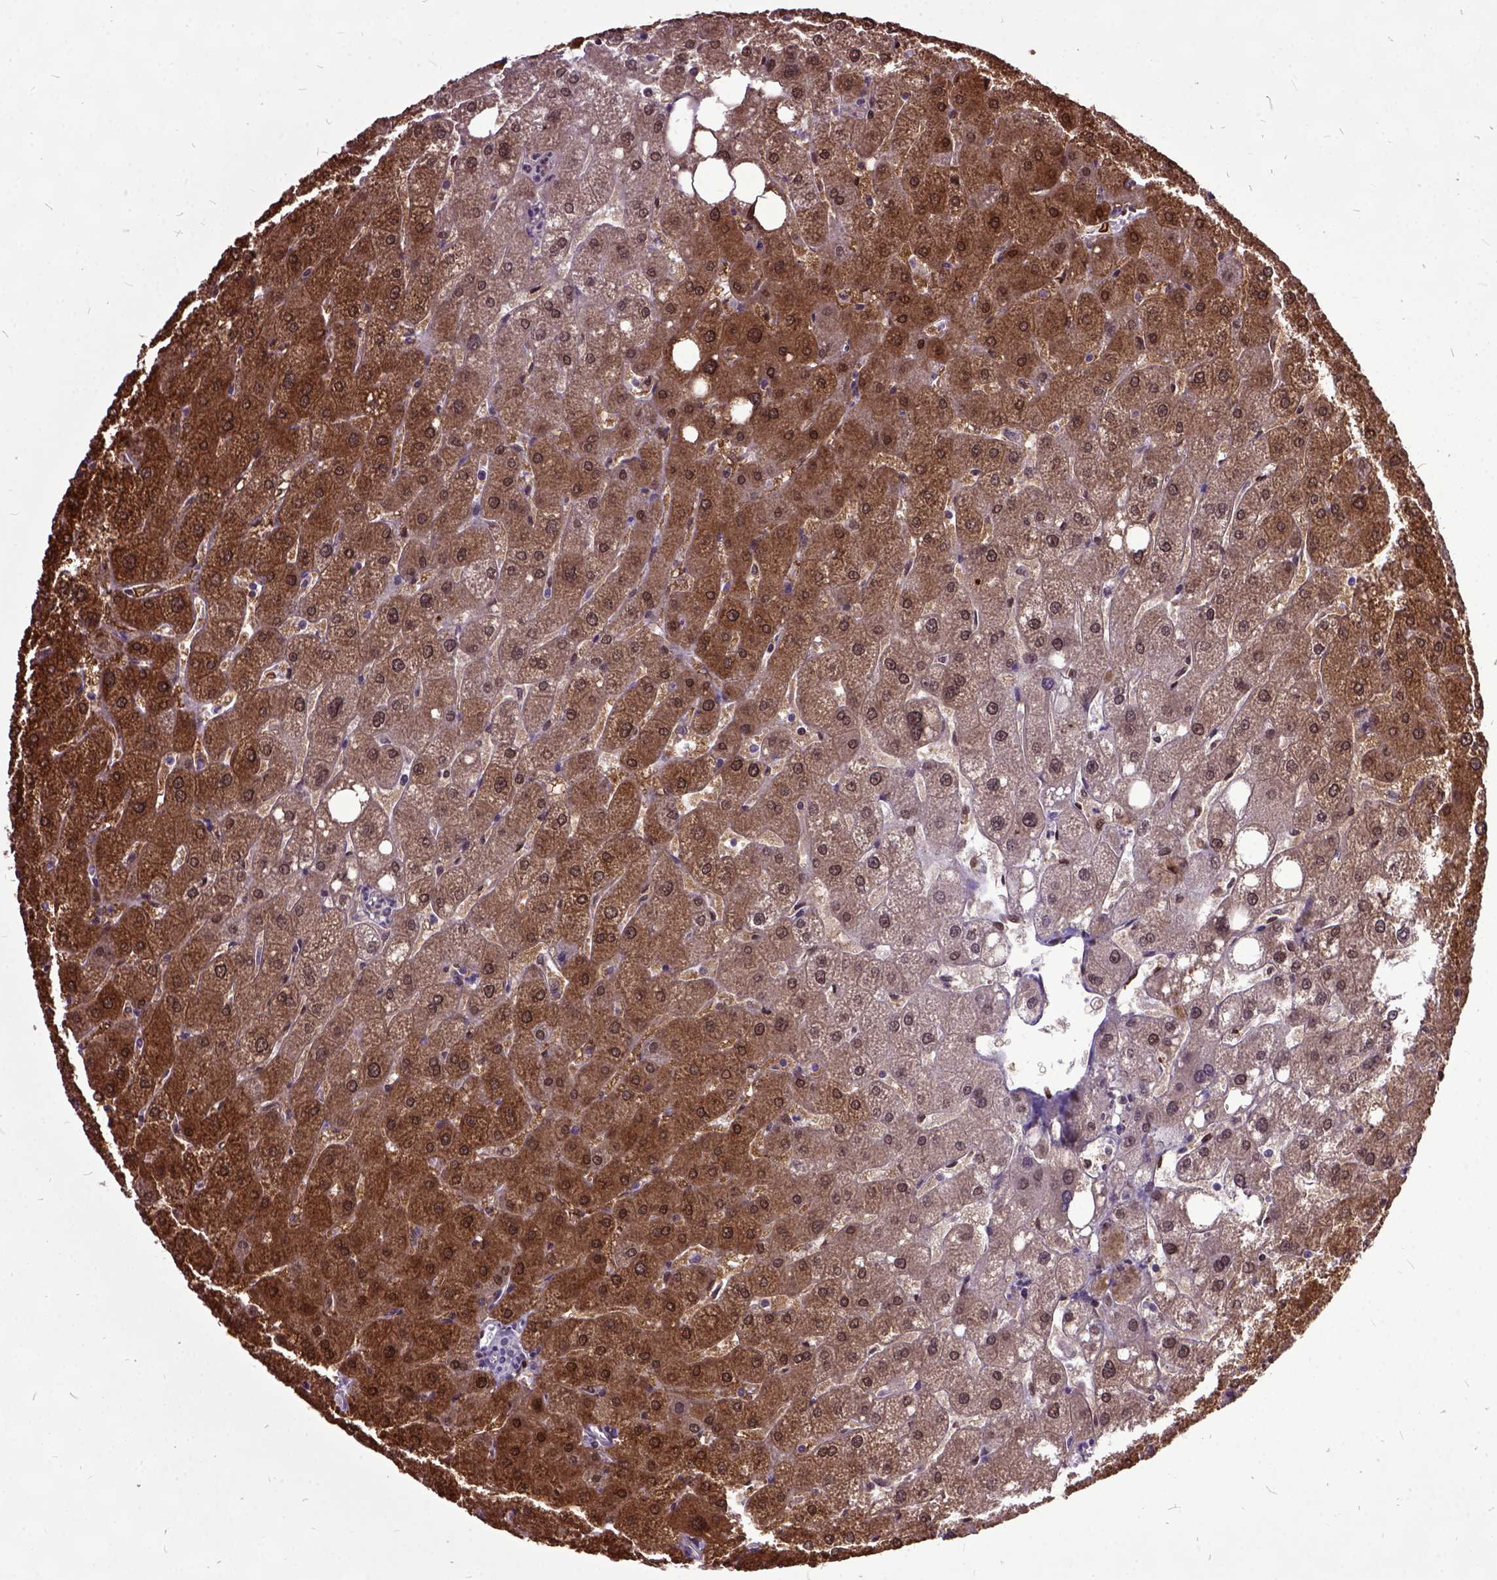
{"staining": {"intensity": "negative", "quantity": "none", "location": "none"}, "tissue": "liver", "cell_type": "Cholangiocytes", "image_type": "normal", "snomed": [{"axis": "morphology", "description": "Normal tissue, NOS"}, {"axis": "topography", "description": "Liver"}], "caption": "Immunohistochemical staining of unremarkable liver reveals no significant staining in cholangiocytes. The staining was performed using DAB to visualize the protein expression in brown, while the nuclei were stained in blue with hematoxylin (Magnification: 20x).", "gene": "ORC5", "patient": {"sex": "male", "age": 67}}